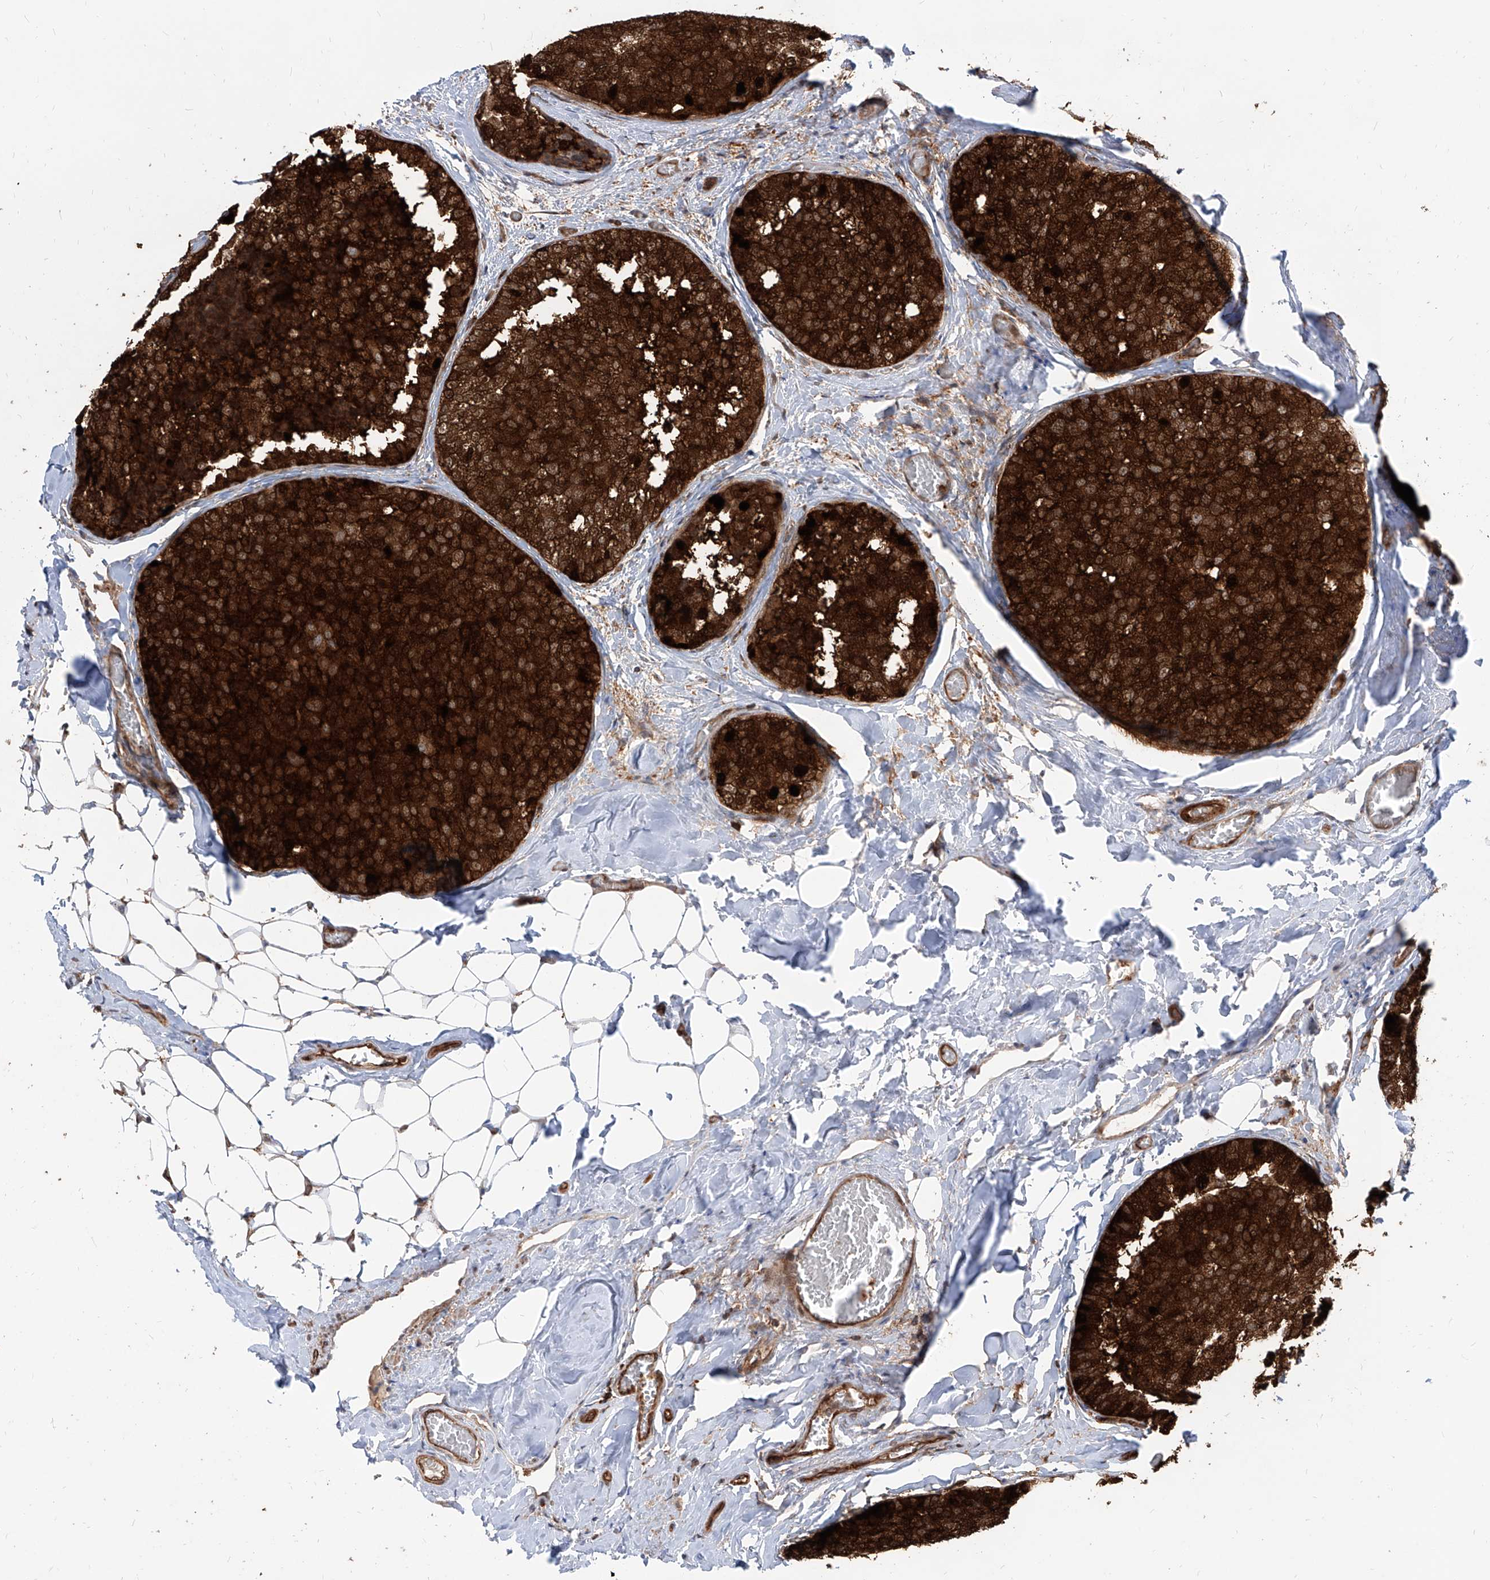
{"staining": {"intensity": "strong", "quantity": ">75%", "location": "cytoplasmic/membranous"}, "tissue": "breast cancer", "cell_type": "Tumor cells", "image_type": "cancer", "snomed": [{"axis": "morphology", "description": "Normal tissue, NOS"}, {"axis": "morphology", "description": "Duct carcinoma"}, {"axis": "topography", "description": "Breast"}], "caption": "DAB immunohistochemical staining of breast cancer exhibits strong cytoplasmic/membranous protein positivity in about >75% of tumor cells. Using DAB (brown) and hematoxylin (blue) stains, captured at high magnification using brightfield microscopy.", "gene": "MAGED2", "patient": {"sex": "female", "age": 43}}